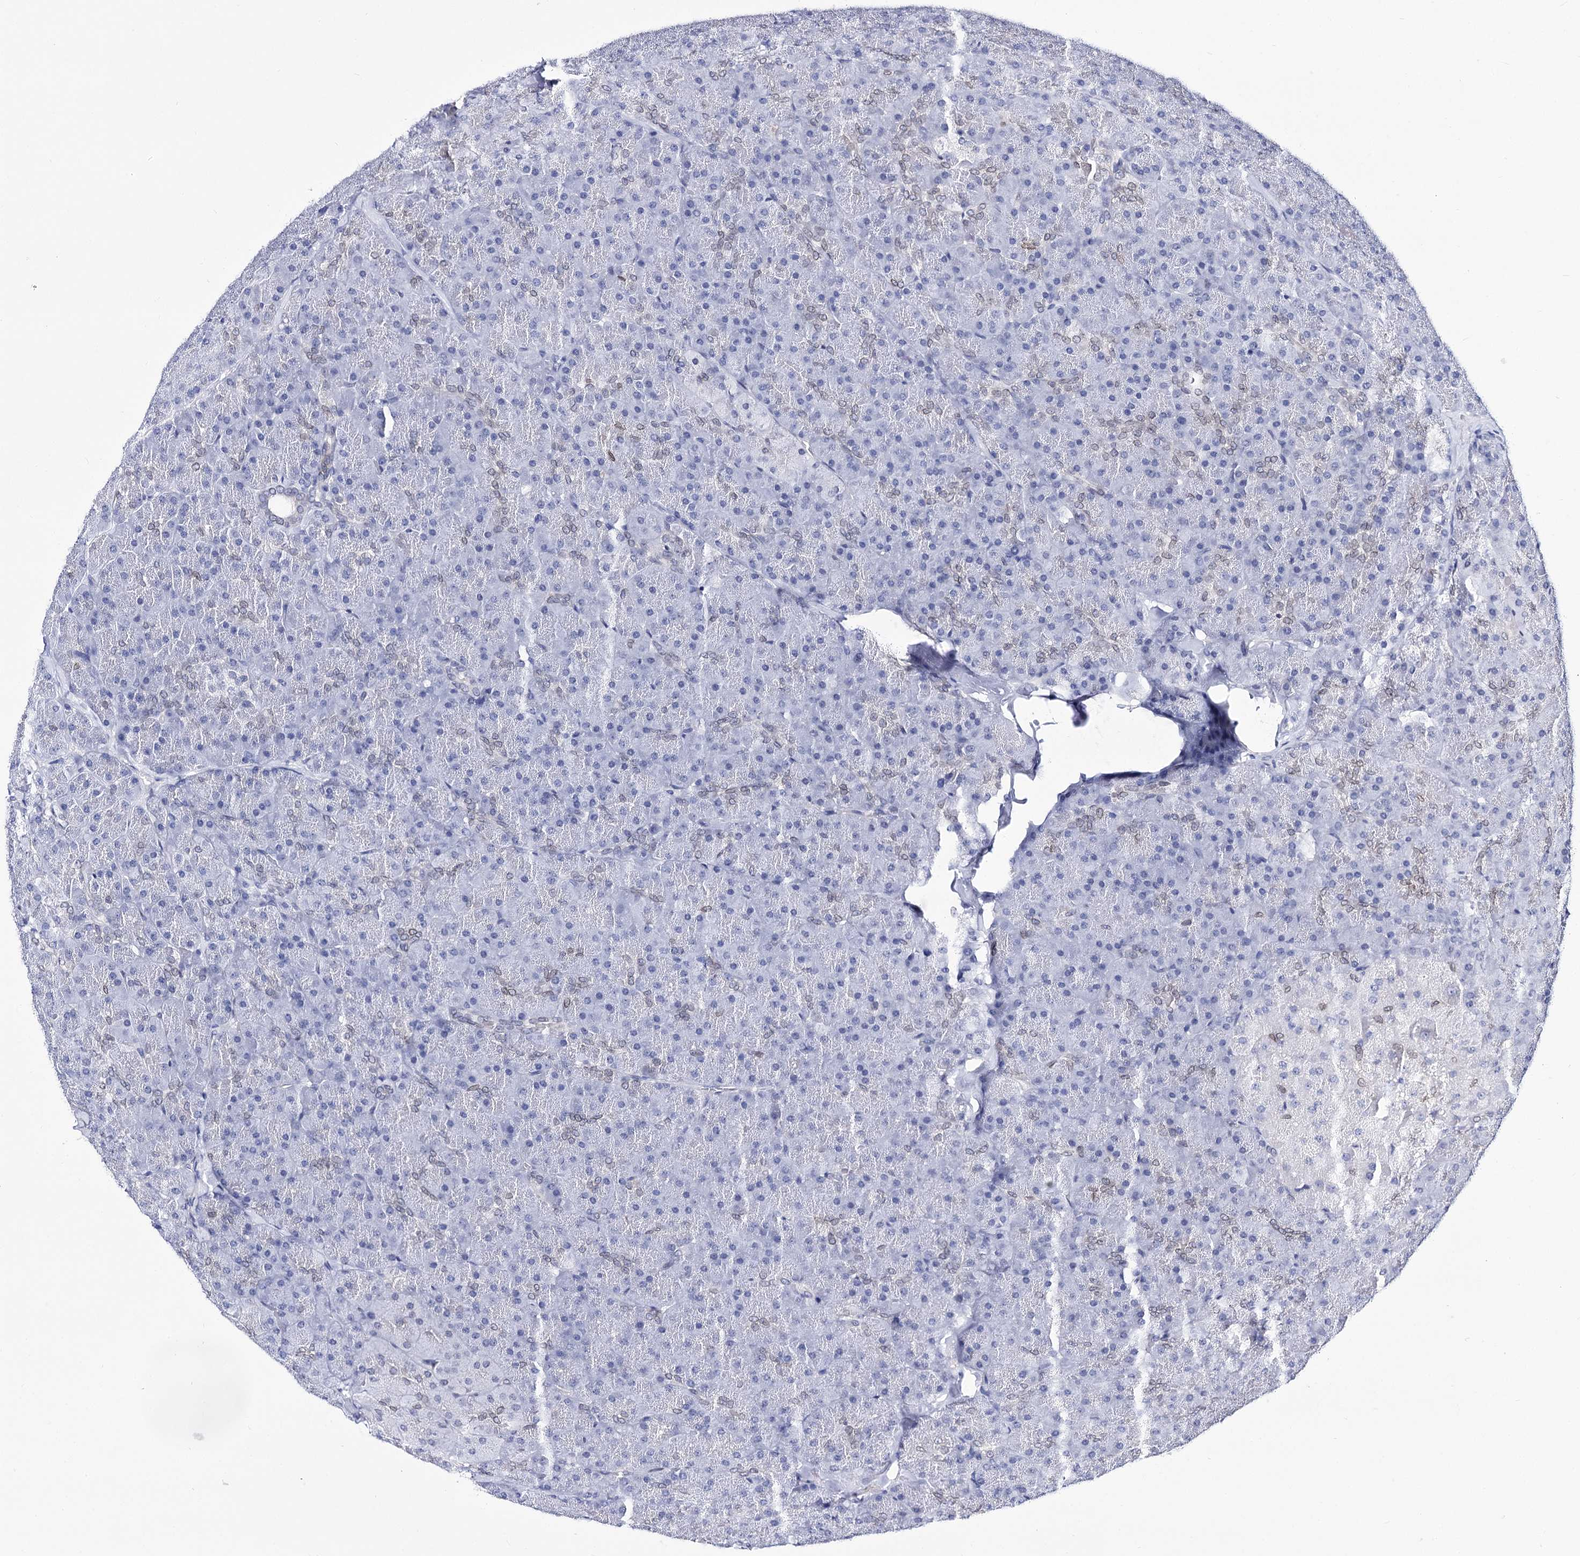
{"staining": {"intensity": "moderate", "quantity": "<25%", "location": "cytoplasmic/membranous,nuclear"}, "tissue": "pancreas", "cell_type": "Exocrine glandular cells", "image_type": "normal", "snomed": [{"axis": "morphology", "description": "Normal tissue, NOS"}, {"axis": "topography", "description": "Pancreas"}], "caption": "Protein positivity by IHC shows moderate cytoplasmic/membranous,nuclear staining in approximately <25% of exocrine glandular cells in normal pancreas. The protein of interest is stained brown, and the nuclei are stained in blue (DAB IHC with brightfield microscopy, high magnification).", "gene": "TMEM201", "patient": {"sex": "male", "age": 36}}